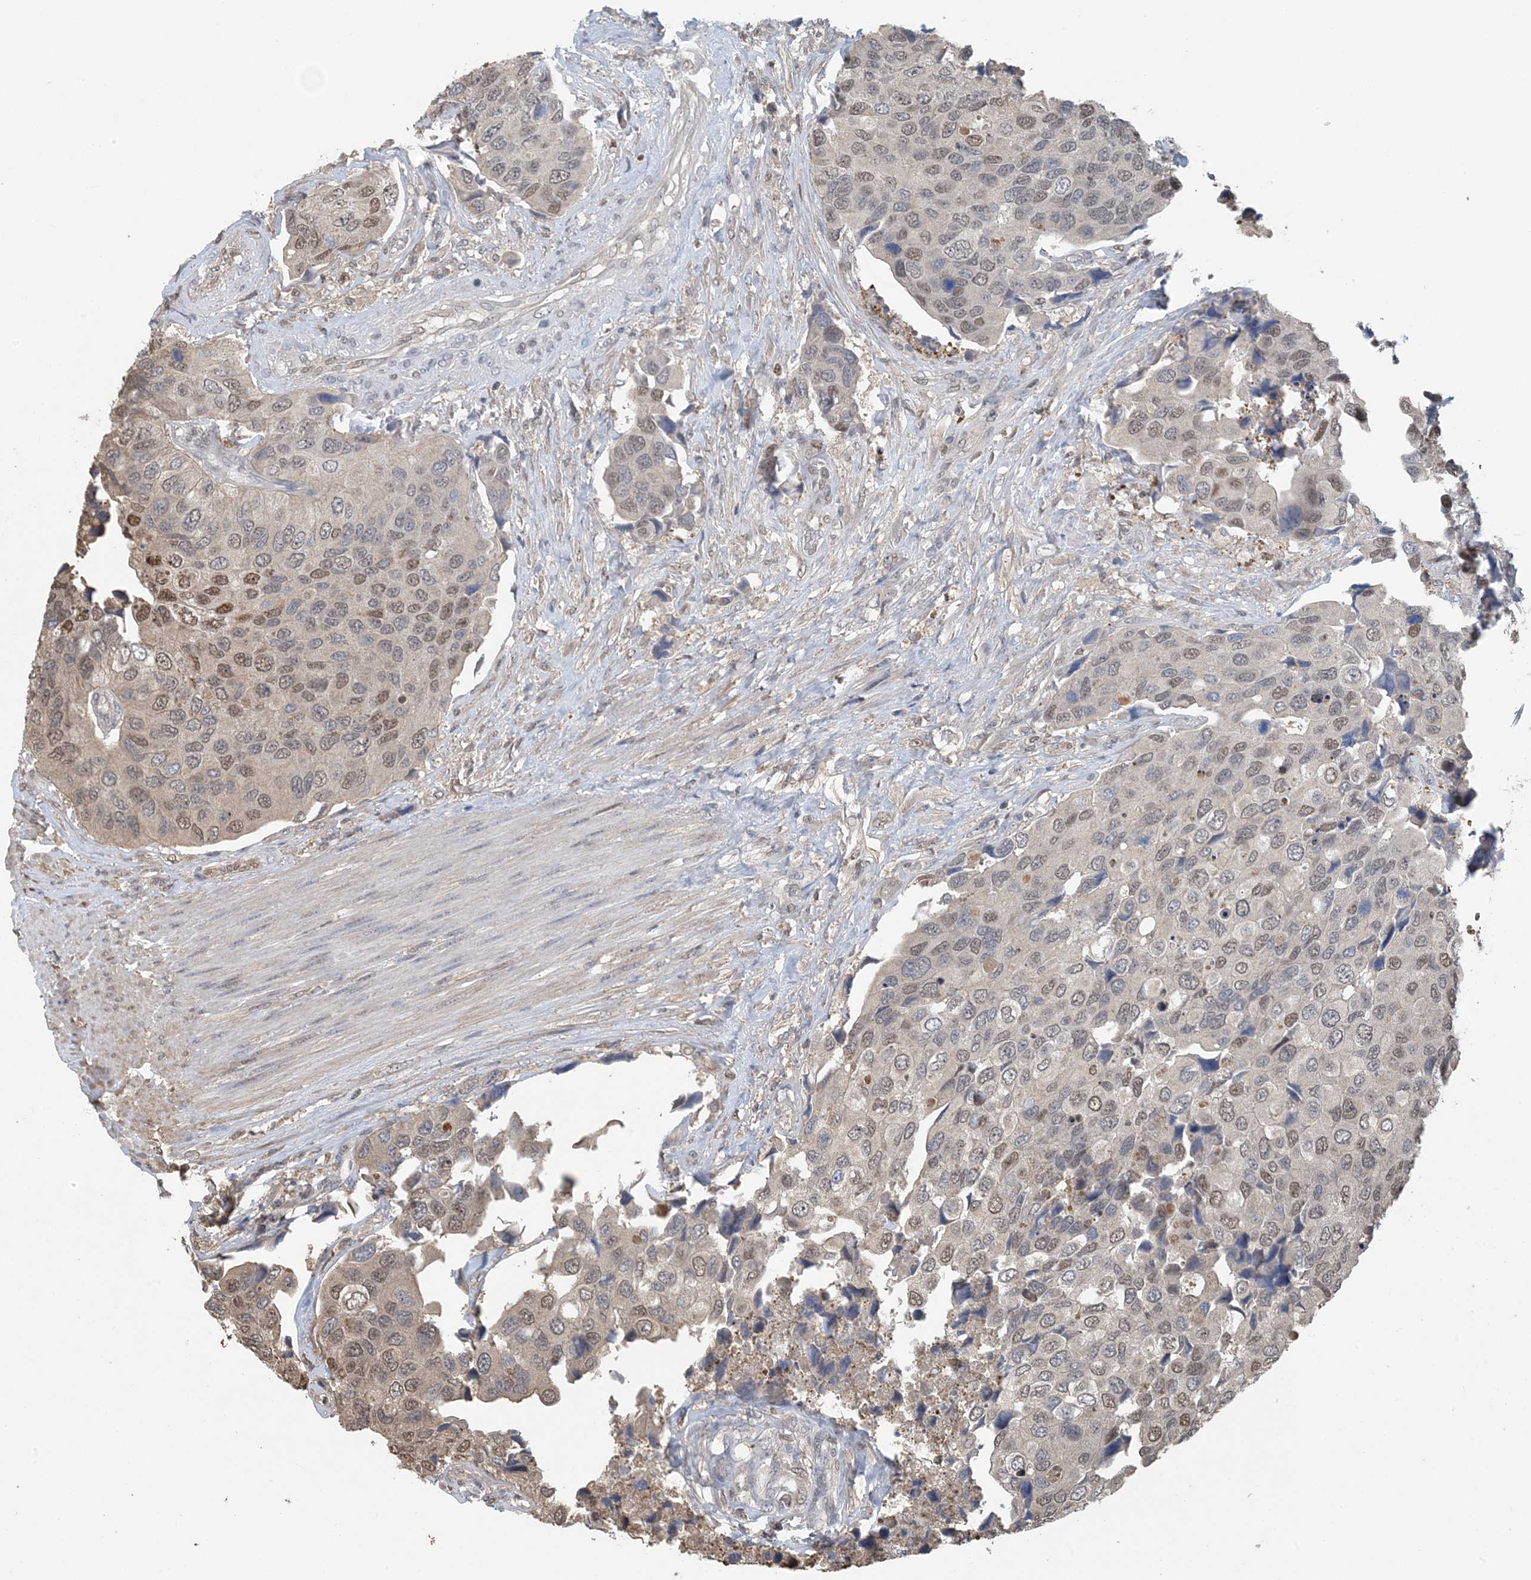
{"staining": {"intensity": "moderate", "quantity": "25%-75%", "location": "nuclear"}, "tissue": "urothelial cancer", "cell_type": "Tumor cells", "image_type": "cancer", "snomed": [{"axis": "morphology", "description": "Urothelial carcinoma, High grade"}, {"axis": "topography", "description": "Urinary bladder"}], "caption": "Urothelial carcinoma (high-grade) was stained to show a protein in brown. There is medium levels of moderate nuclear expression in about 25%-75% of tumor cells.", "gene": "HIKESHI", "patient": {"sex": "male", "age": 74}}